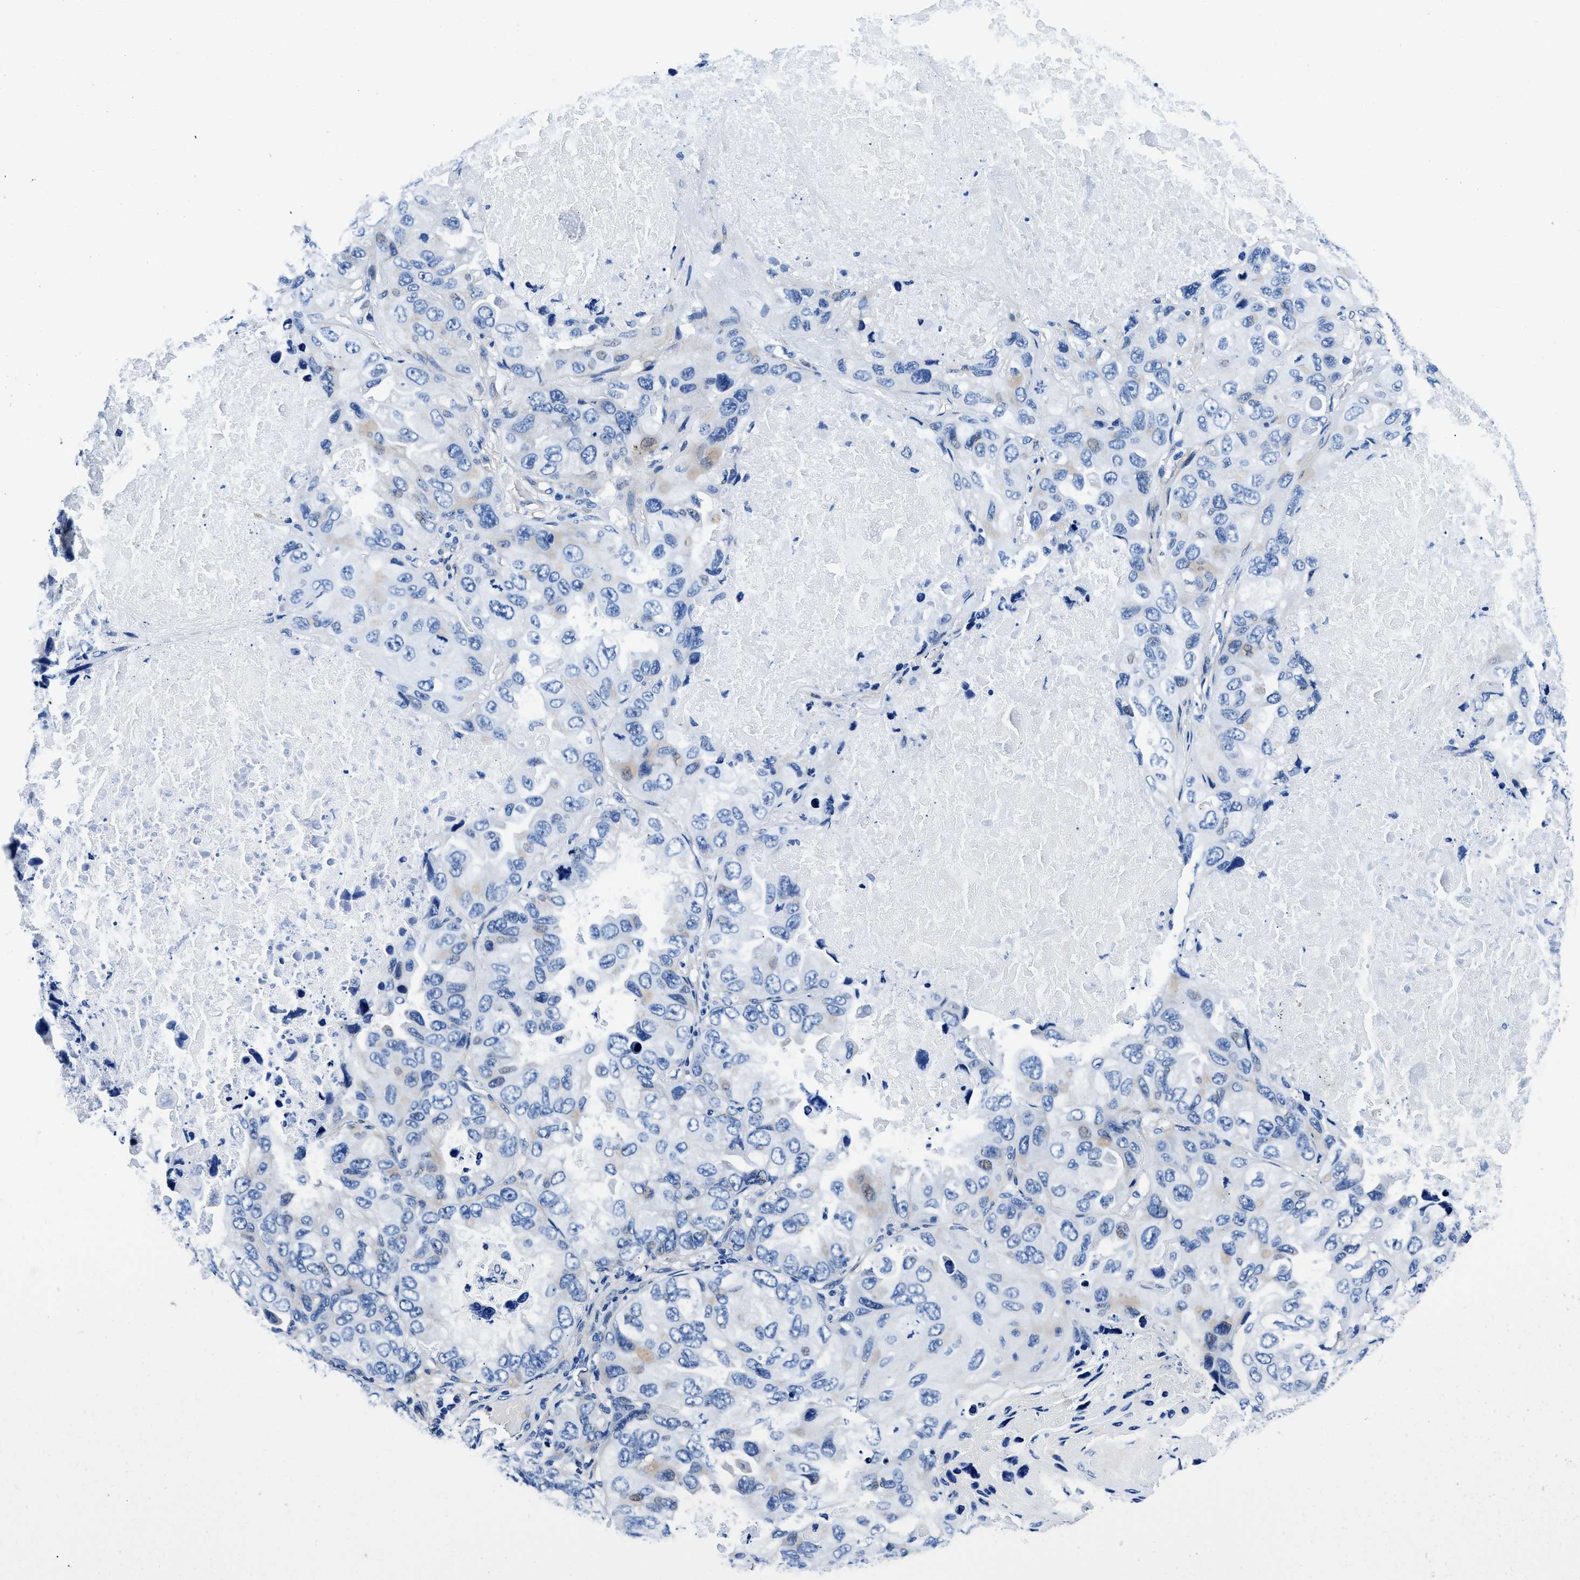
{"staining": {"intensity": "negative", "quantity": "none", "location": "none"}, "tissue": "lung cancer", "cell_type": "Tumor cells", "image_type": "cancer", "snomed": [{"axis": "morphology", "description": "Squamous cell carcinoma, NOS"}, {"axis": "topography", "description": "Lung"}], "caption": "An immunohistochemistry image of squamous cell carcinoma (lung) is shown. There is no staining in tumor cells of squamous cell carcinoma (lung).", "gene": "NEU1", "patient": {"sex": "female", "age": 73}}